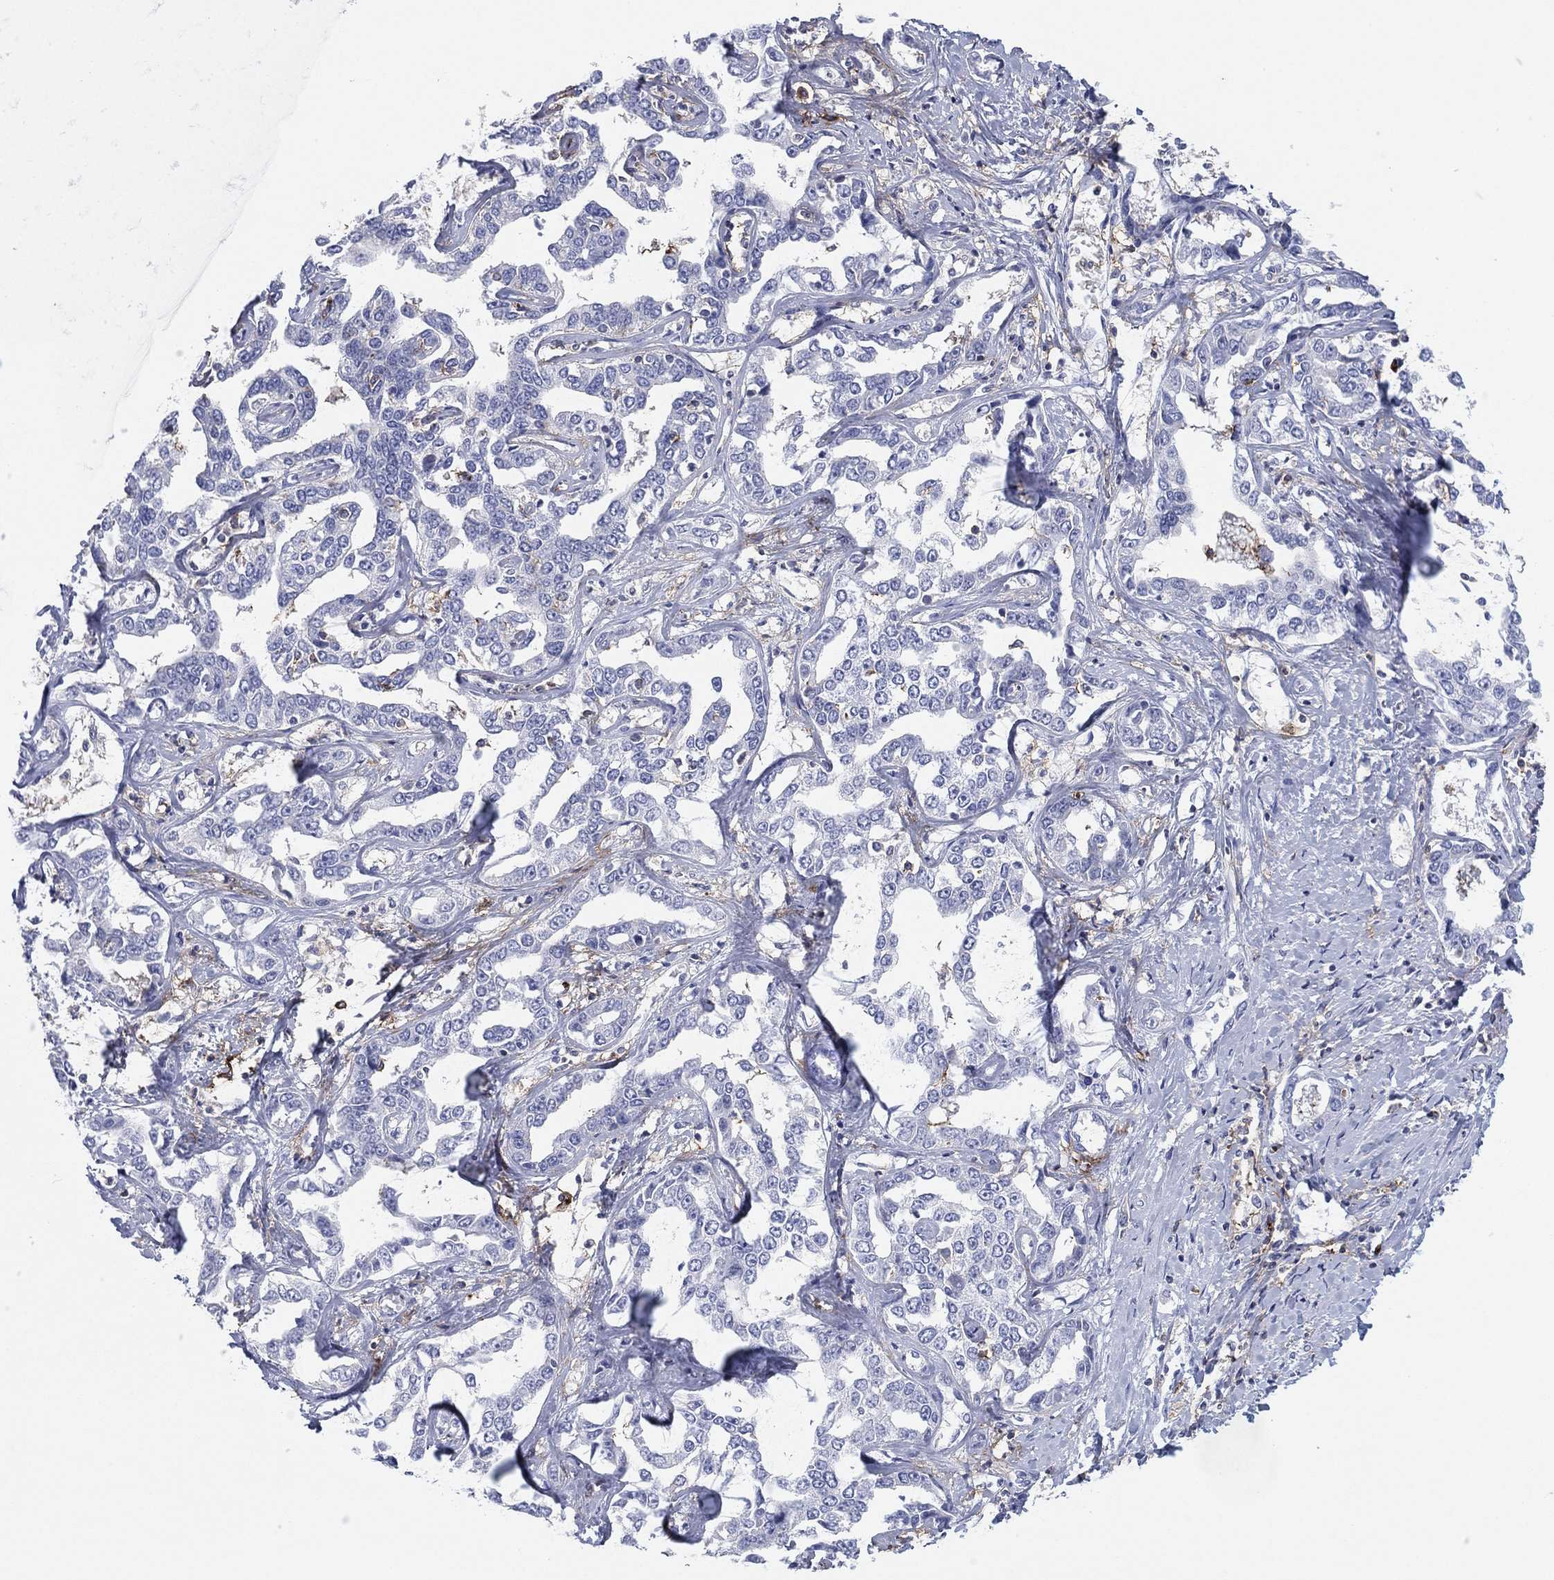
{"staining": {"intensity": "negative", "quantity": "none", "location": "none"}, "tissue": "liver cancer", "cell_type": "Tumor cells", "image_type": "cancer", "snomed": [{"axis": "morphology", "description": "Cholangiocarcinoma"}, {"axis": "topography", "description": "Liver"}], "caption": "The immunohistochemistry image has no significant staining in tumor cells of liver cholangiocarcinoma tissue.", "gene": "SELPLG", "patient": {"sex": "male", "age": 59}}